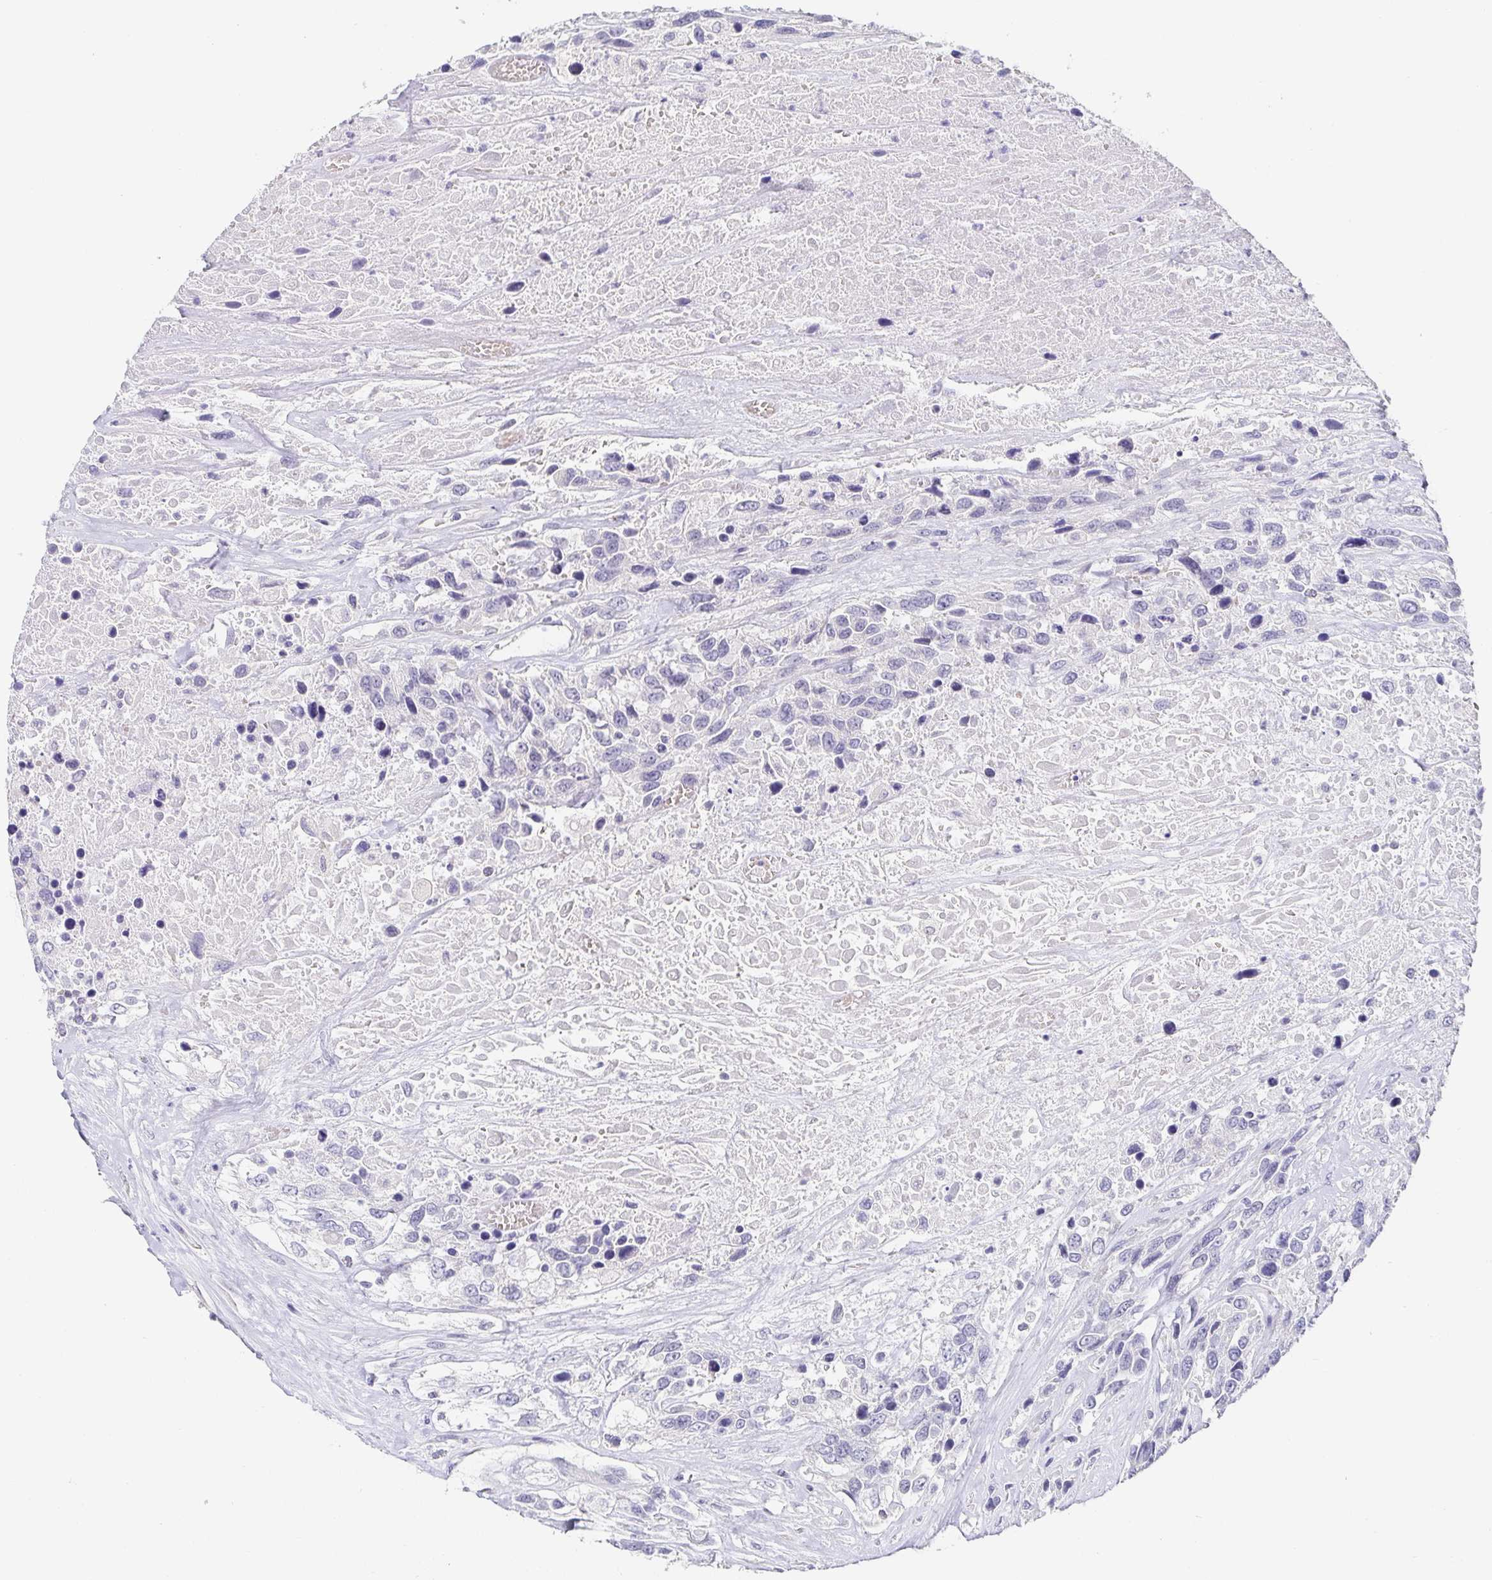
{"staining": {"intensity": "negative", "quantity": "none", "location": "none"}, "tissue": "urothelial cancer", "cell_type": "Tumor cells", "image_type": "cancer", "snomed": [{"axis": "morphology", "description": "Urothelial carcinoma, High grade"}, {"axis": "topography", "description": "Urinary bladder"}], "caption": "A high-resolution histopathology image shows immunohistochemistry staining of urothelial cancer, which shows no significant staining in tumor cells.", "gene": "PDX1", "patient": {"sex": "female", "age": 70}}